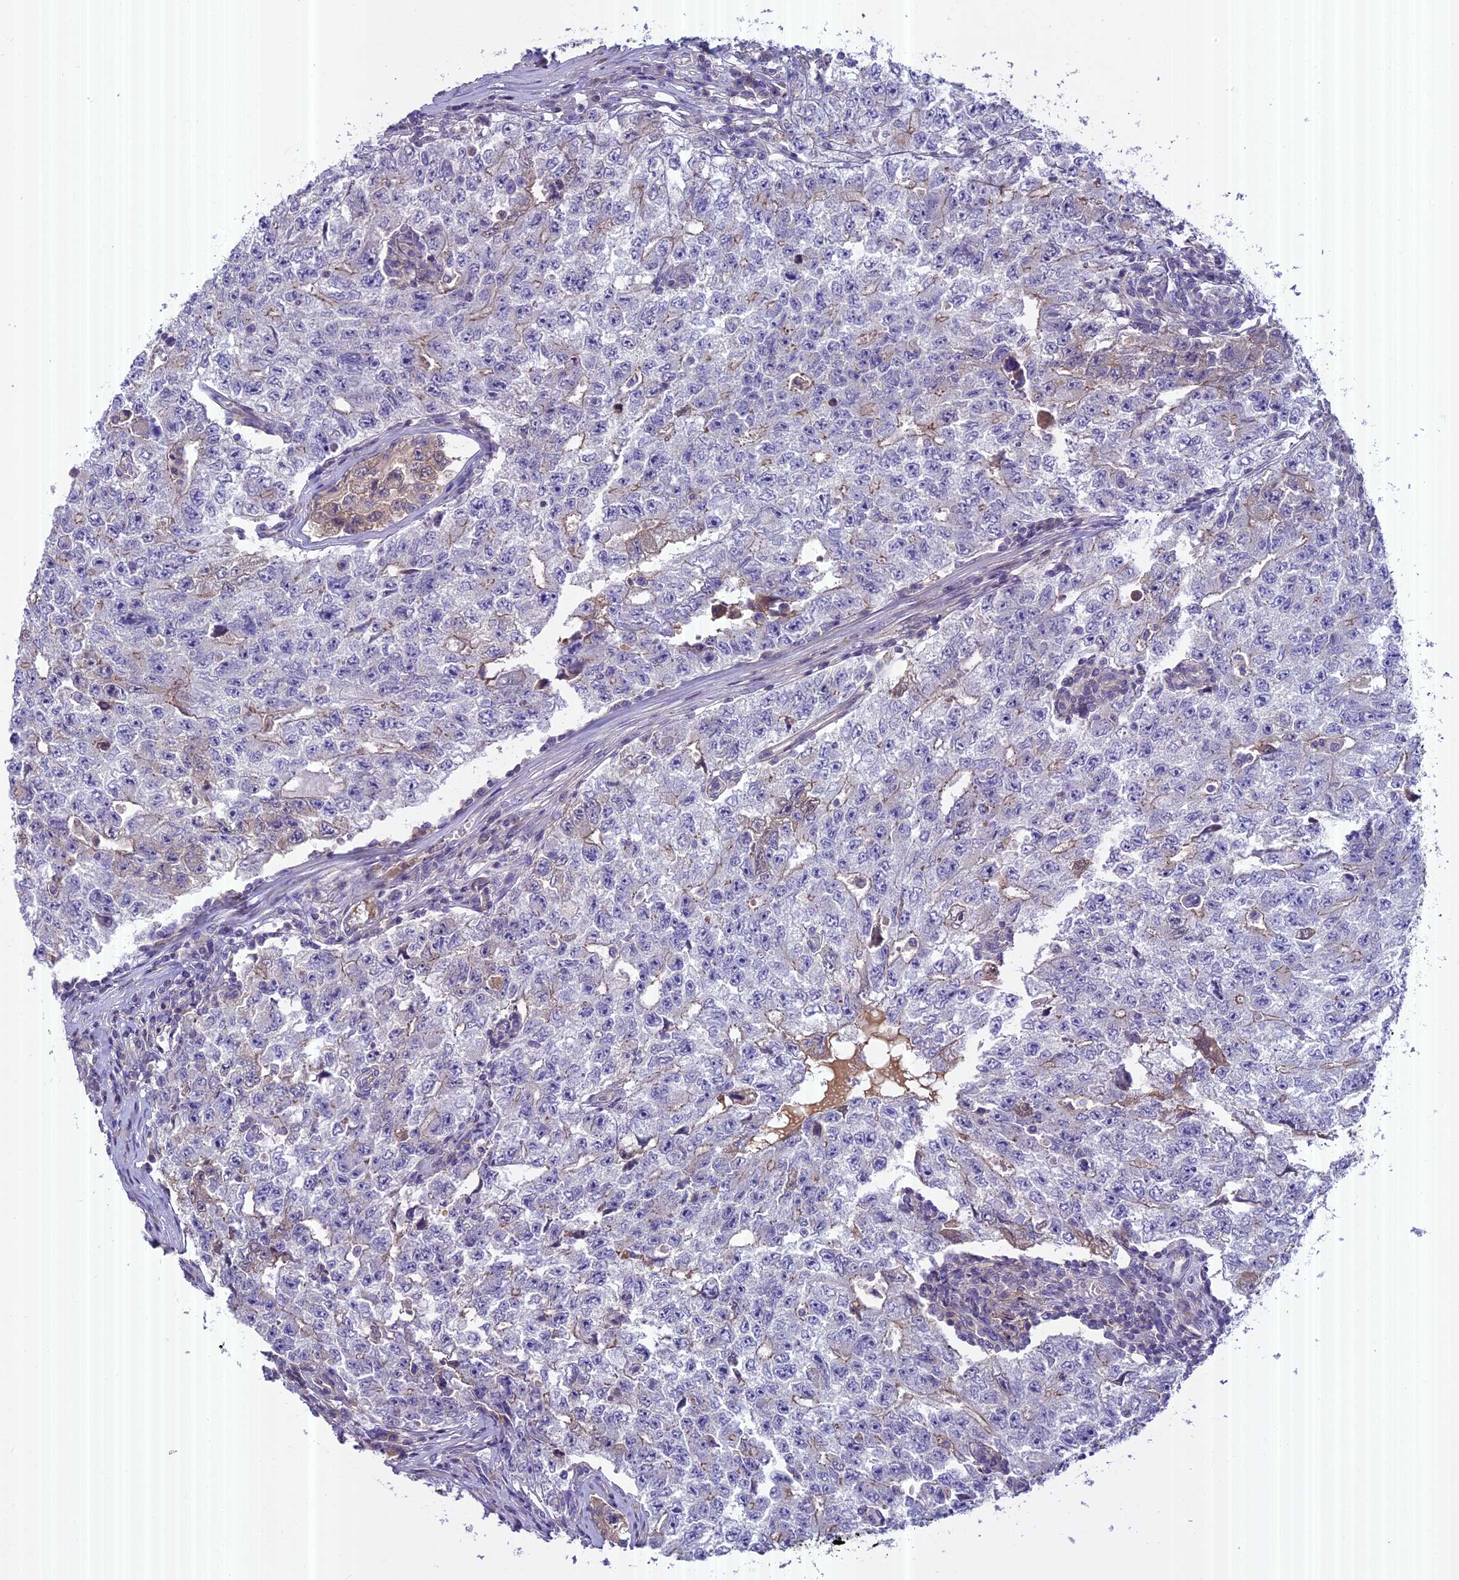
{"staining": {"intensity": "weak", "quantity": "<25%", "location": "cytoplasmic/membranous"}, "tissue": "testis cancer", "cell_type": "Tumor cells", "image_type": "cancer", "snomed": [{"axis": "morphology", "description": "Carcinoma, Embryonal, NOS"}, {"axis": "topography", "description": "Testis"}], "caption": "This is an IHC image of human testis cancer. There is no positivity in tumor cells.", "gene": "FAM98C", "patient": {"sex": "male", "age": 17}}